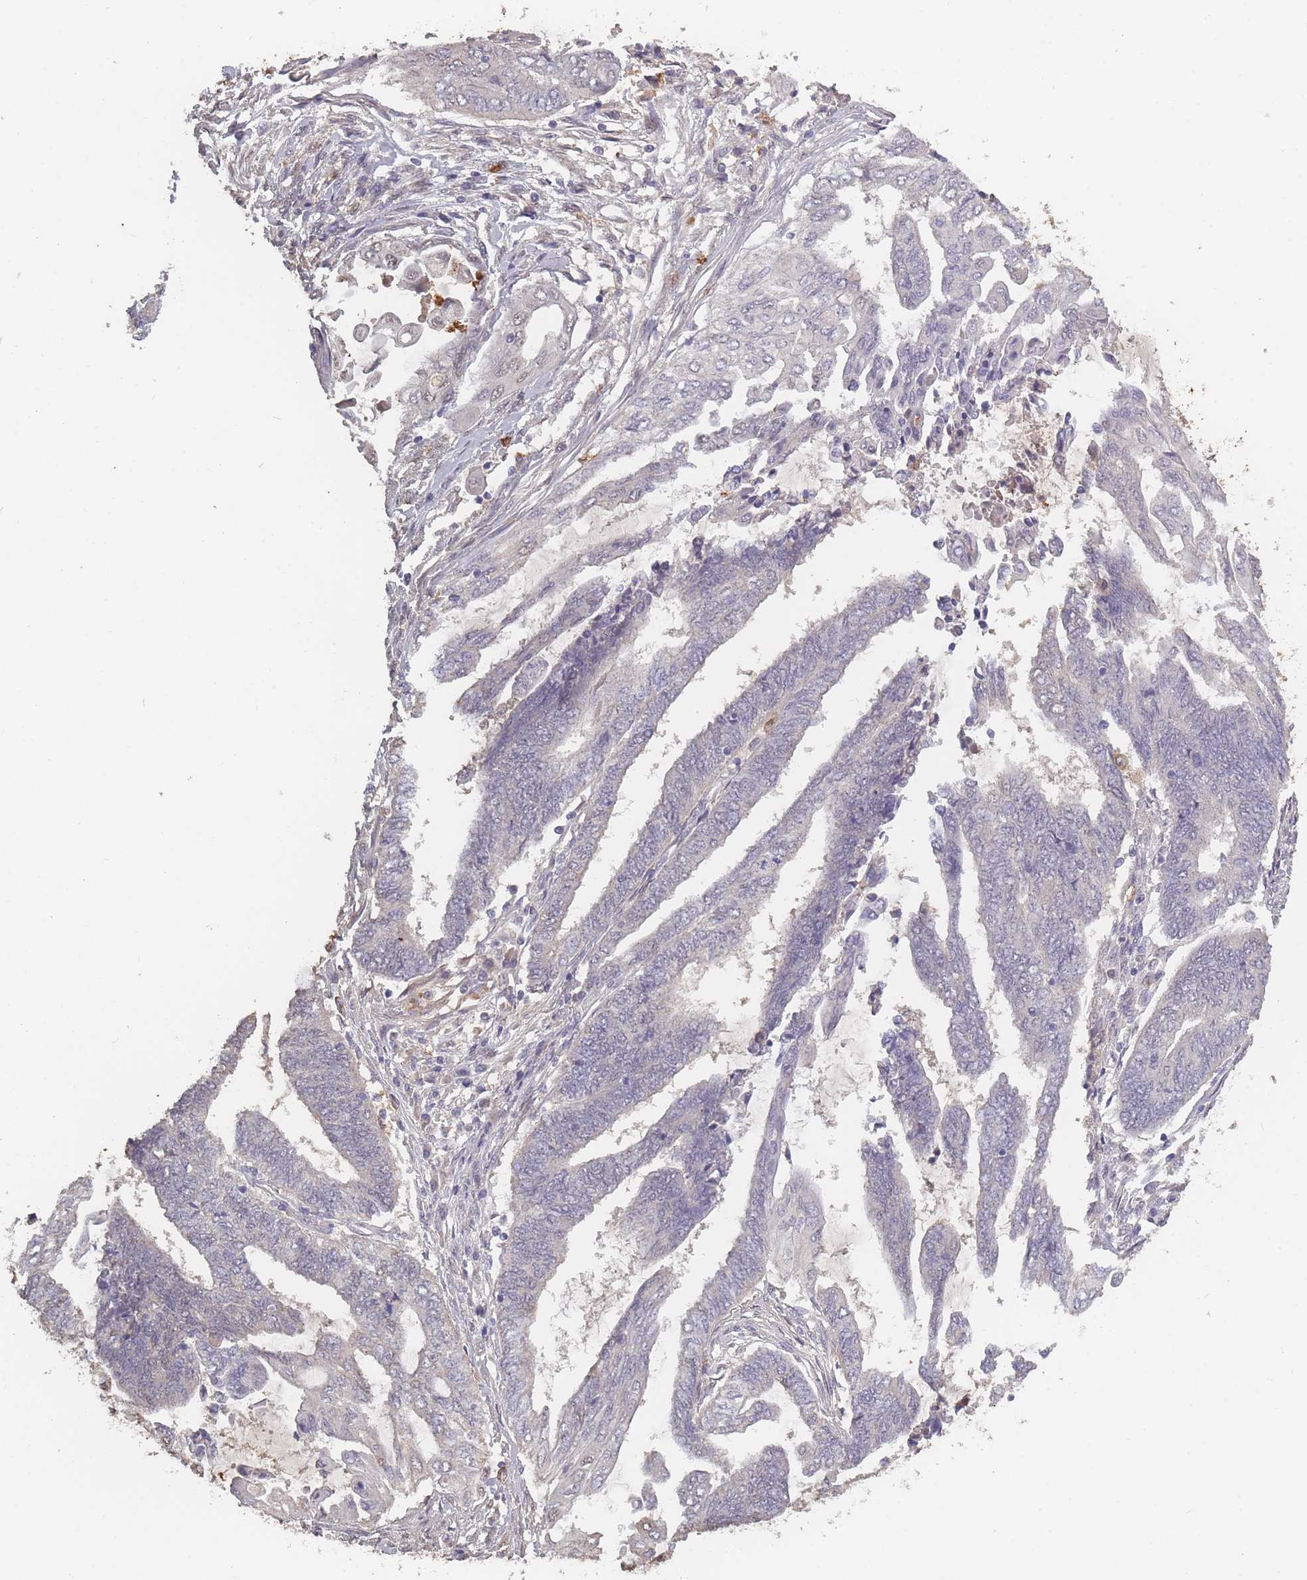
{"staining": {"intensity": "negative", "quantity": "none", "location": "none"}, "tissue": "endometrial cancer", "cell_type": "Tumor cells", "image_type": "cancer", "snomed": [{"axis": "morphology", "description": "Adenocarcinoma, NOS"}, {"axis": "topography", "description": "Uterus"}, {"axis": "topography", "description": "Endometrium"}], "caption": "Immunohistochemistry (IHC) photomicrograph of neoplastic tissue: human endometrial cancer stained with DAB (3,3'-diaminobenzidine) exhibits no significant protein positivity in tumor cells.", "gene": "BST1", "patient": {"sex": "female", "age": 70}}